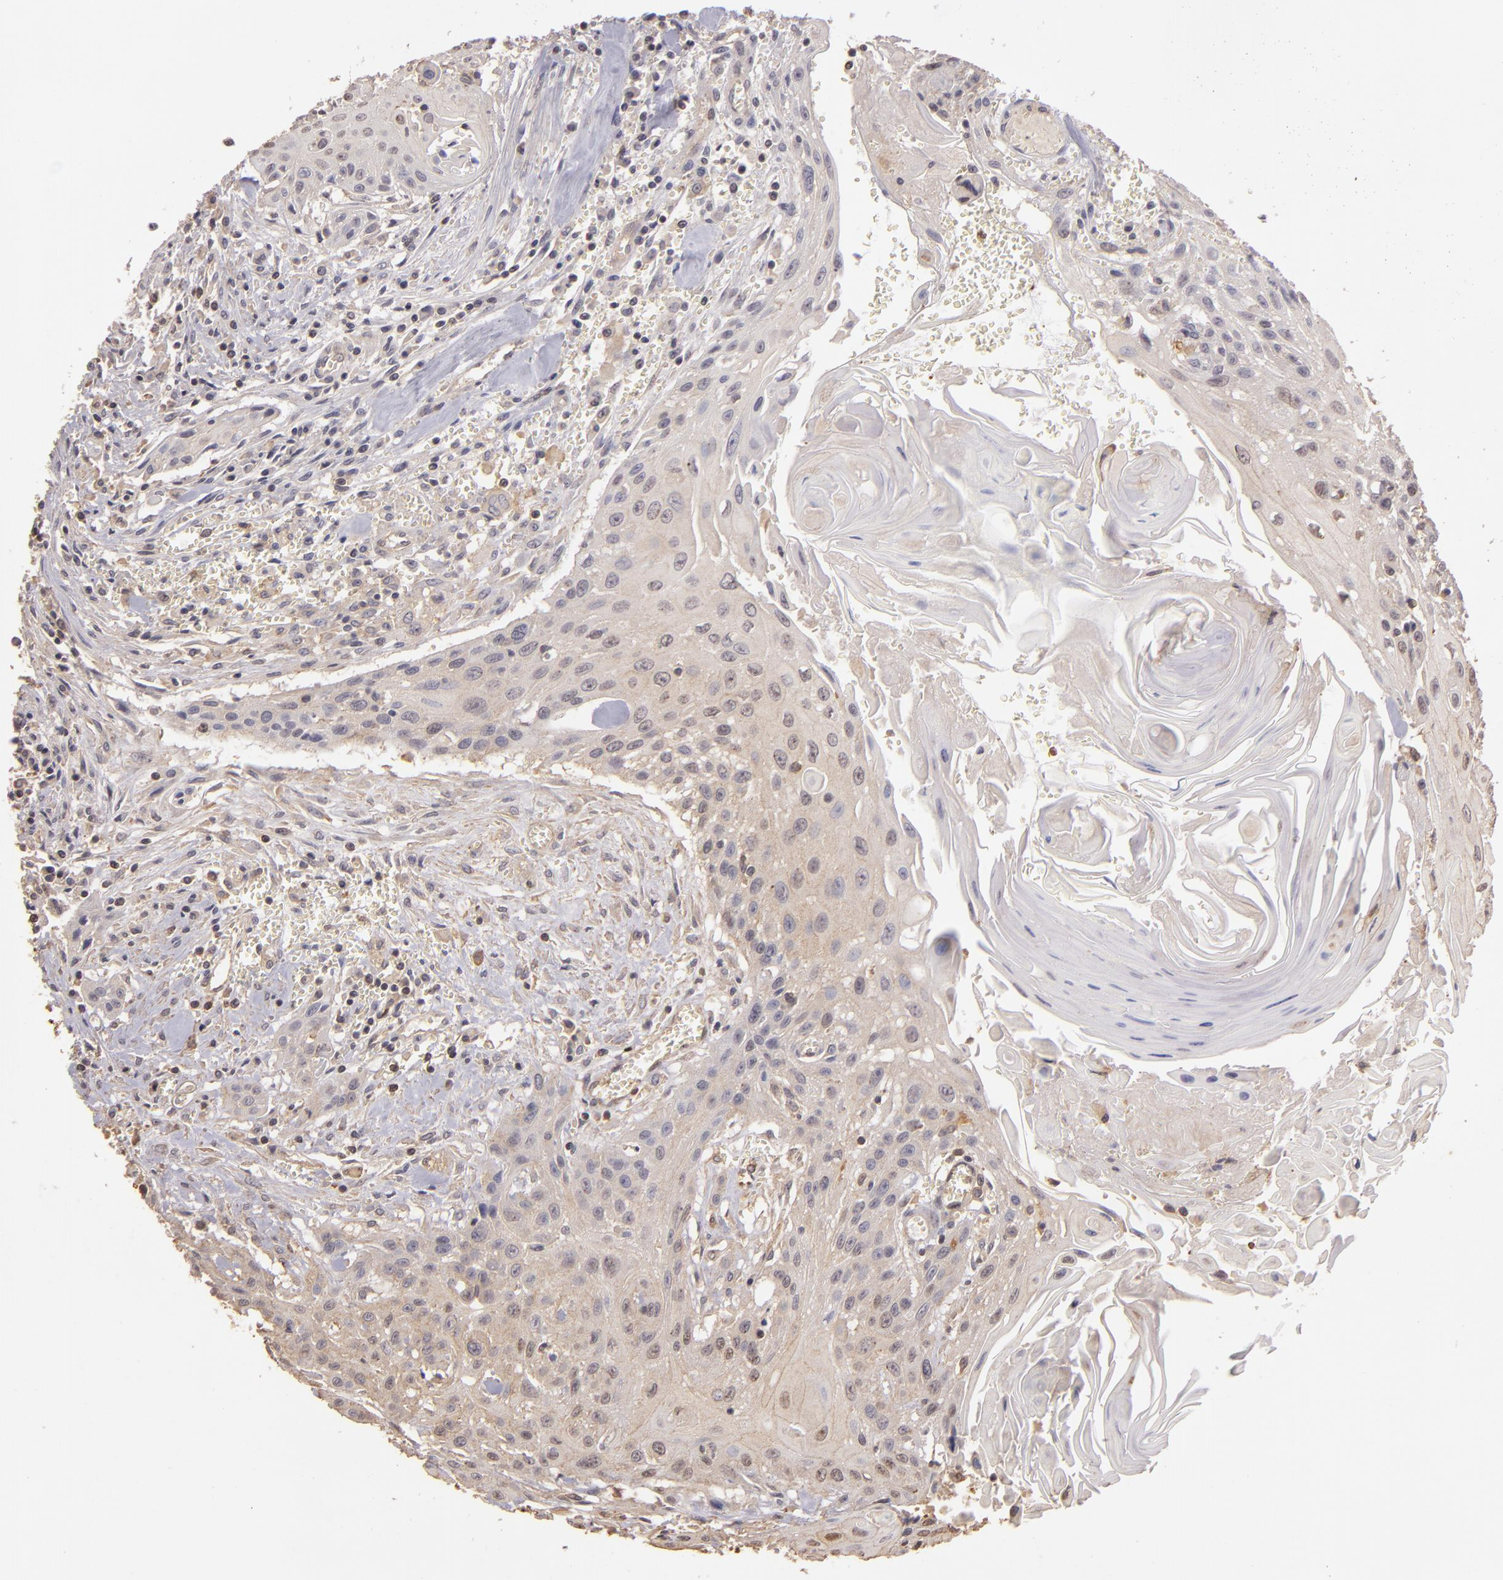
{"staining": {"intensity": "weak", "quantity": "25%-75%", "location": "cytoplasmic/membranous"}, "tissue": "head and neck cancer", "cell_type": "Tumor cells", "image_type": "cancer", "snomed": [{"axis": "morphology", "description": "Squamous cell carcinoma, NOS"}, {"axis": "morphology", "description": "Squamous cell carcinoma, metastatic, NOS"}, {"axis": "topography", "description": "Lymph node"}, {"axis": "topography", "description": "Salivary gland"}, {"axis": "topography", "description": "Head-Neck"}], "caption": "Tumor cells demonstrate low levels of weak cytoplasmic/membranous positivity in approximately 25%-75% of cells in metastatic squamous cell carcinoma (head and neck). (IHC, brightfield microscopy, high magnification).", "gene": "ARPC2", "patient": {"sex": "female", "age": 74}}